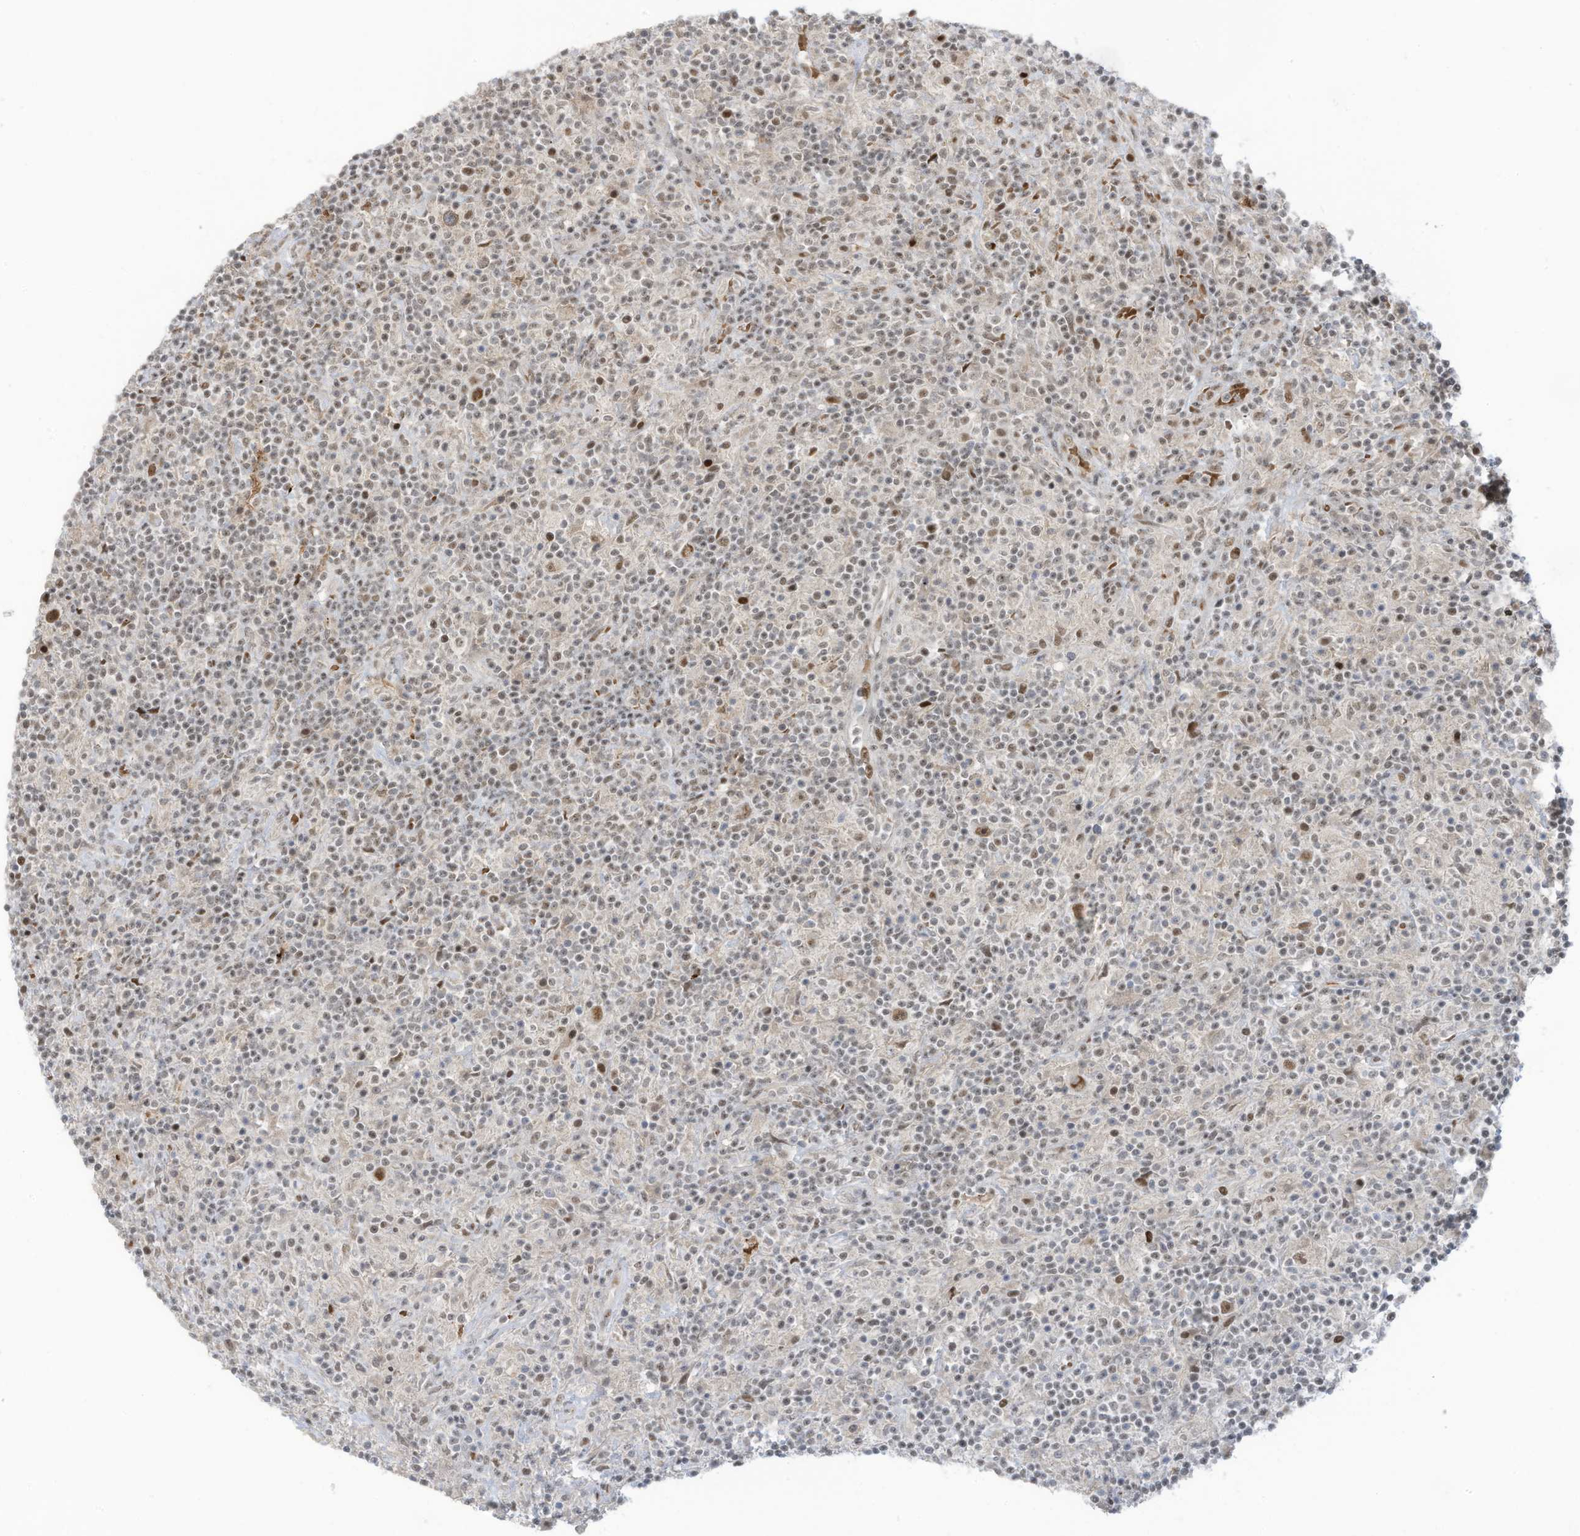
{"staining": {"intensity": "weak", "quantity": "25%-75%", "location": "nuclear"}, "tissue": "lymphoma", "cell_type": "Tumor cells", "image_type": "cancer", "snomed": [{"axis": "morphology", "description": "Hodgkin's disease, NOS"}, {"axis": "topography", "description": "Lymph node"}], "caption": "Immunohistochemistry micrograph of human Hodgkin's disease stained for a protein (brown), which exhibits low levels of weak nuclear expression in about 25%-75% of tumor cells.", "gene": "ZCWPW2", "patient": {"sex": "male", "age": 70}}